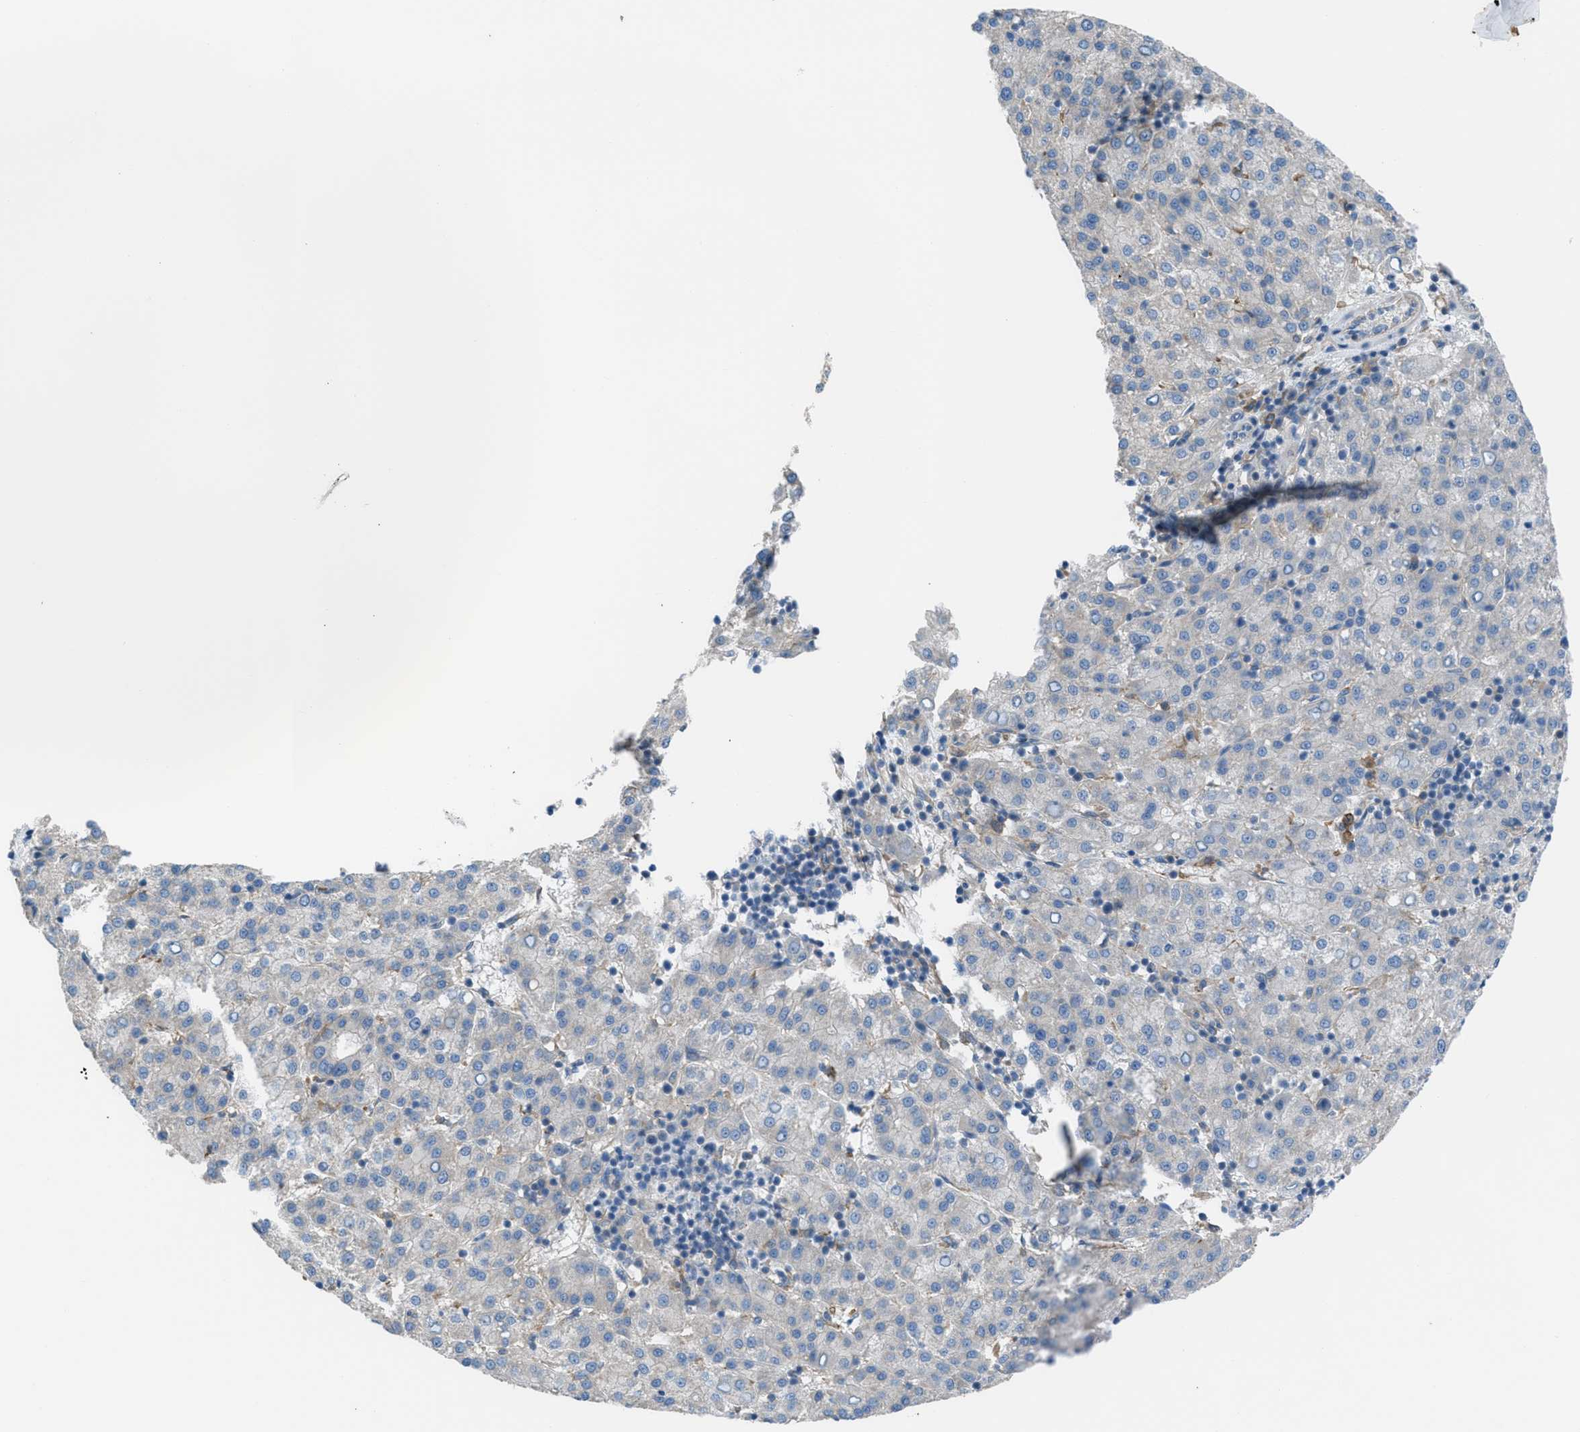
{"staining": {"intensity": "negative", "quantity": "none", "location": "none"}, "tissue": "liver cancer", "cell_type": "Tumor cells", "image_type": "cancer", "snomed": [{"axis": "morphology", "description": "Carcinoma, Hepatocellular, NOS"}, {"axis": "topography", "description": "Liver"}], "caption": "Immunohistochemistry micrograph of neoplastic tissue: human liver cancer stained with DAB (3,3'-diaminobenzidine) reveals no significant protein staining in tumor cells.", "gene": "EGFR", "patient": {"sex": "female", "age": 58}}